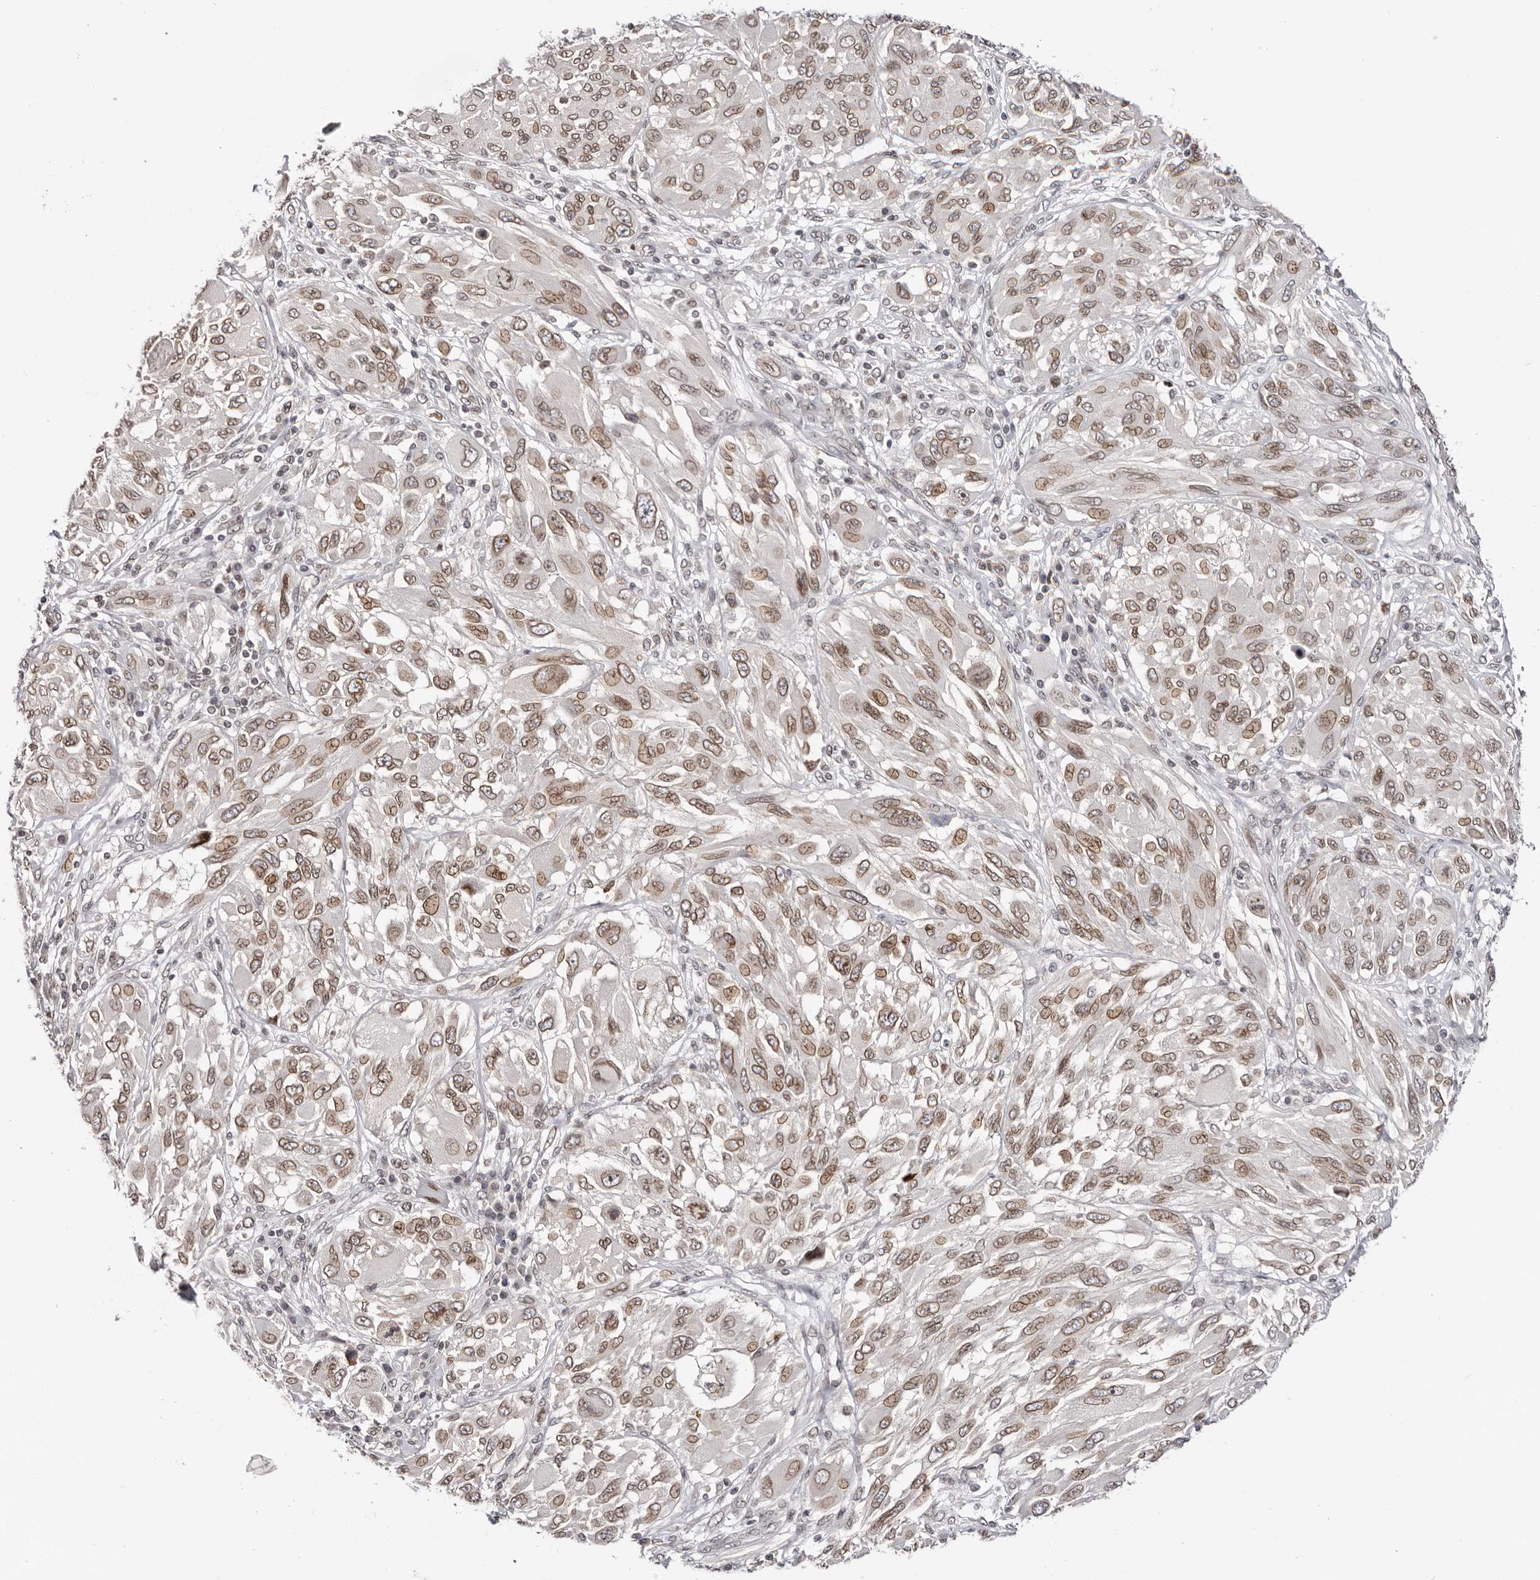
{"staining": {"intensity": "moderate", "quantity": ">75%", "location": "cytoplasmic/membranous,nuclear"}, "tissue": "melanoma", "cell_type": "Tumor cells", "image_type": "cancer", "snomed": [{"axis": "morphology", "description": "Malignant melanoma, NOS"}, {"axis": "topography", "description": "Skin"}], "caption": "Protein expression analysis of malignant melanoma displays moderate cytoplasmic/membranous and nuclear staining in approximately >75% of tumor cells.", "gene": "NUP153", "patient": {"sex": "female", "age": 91}}